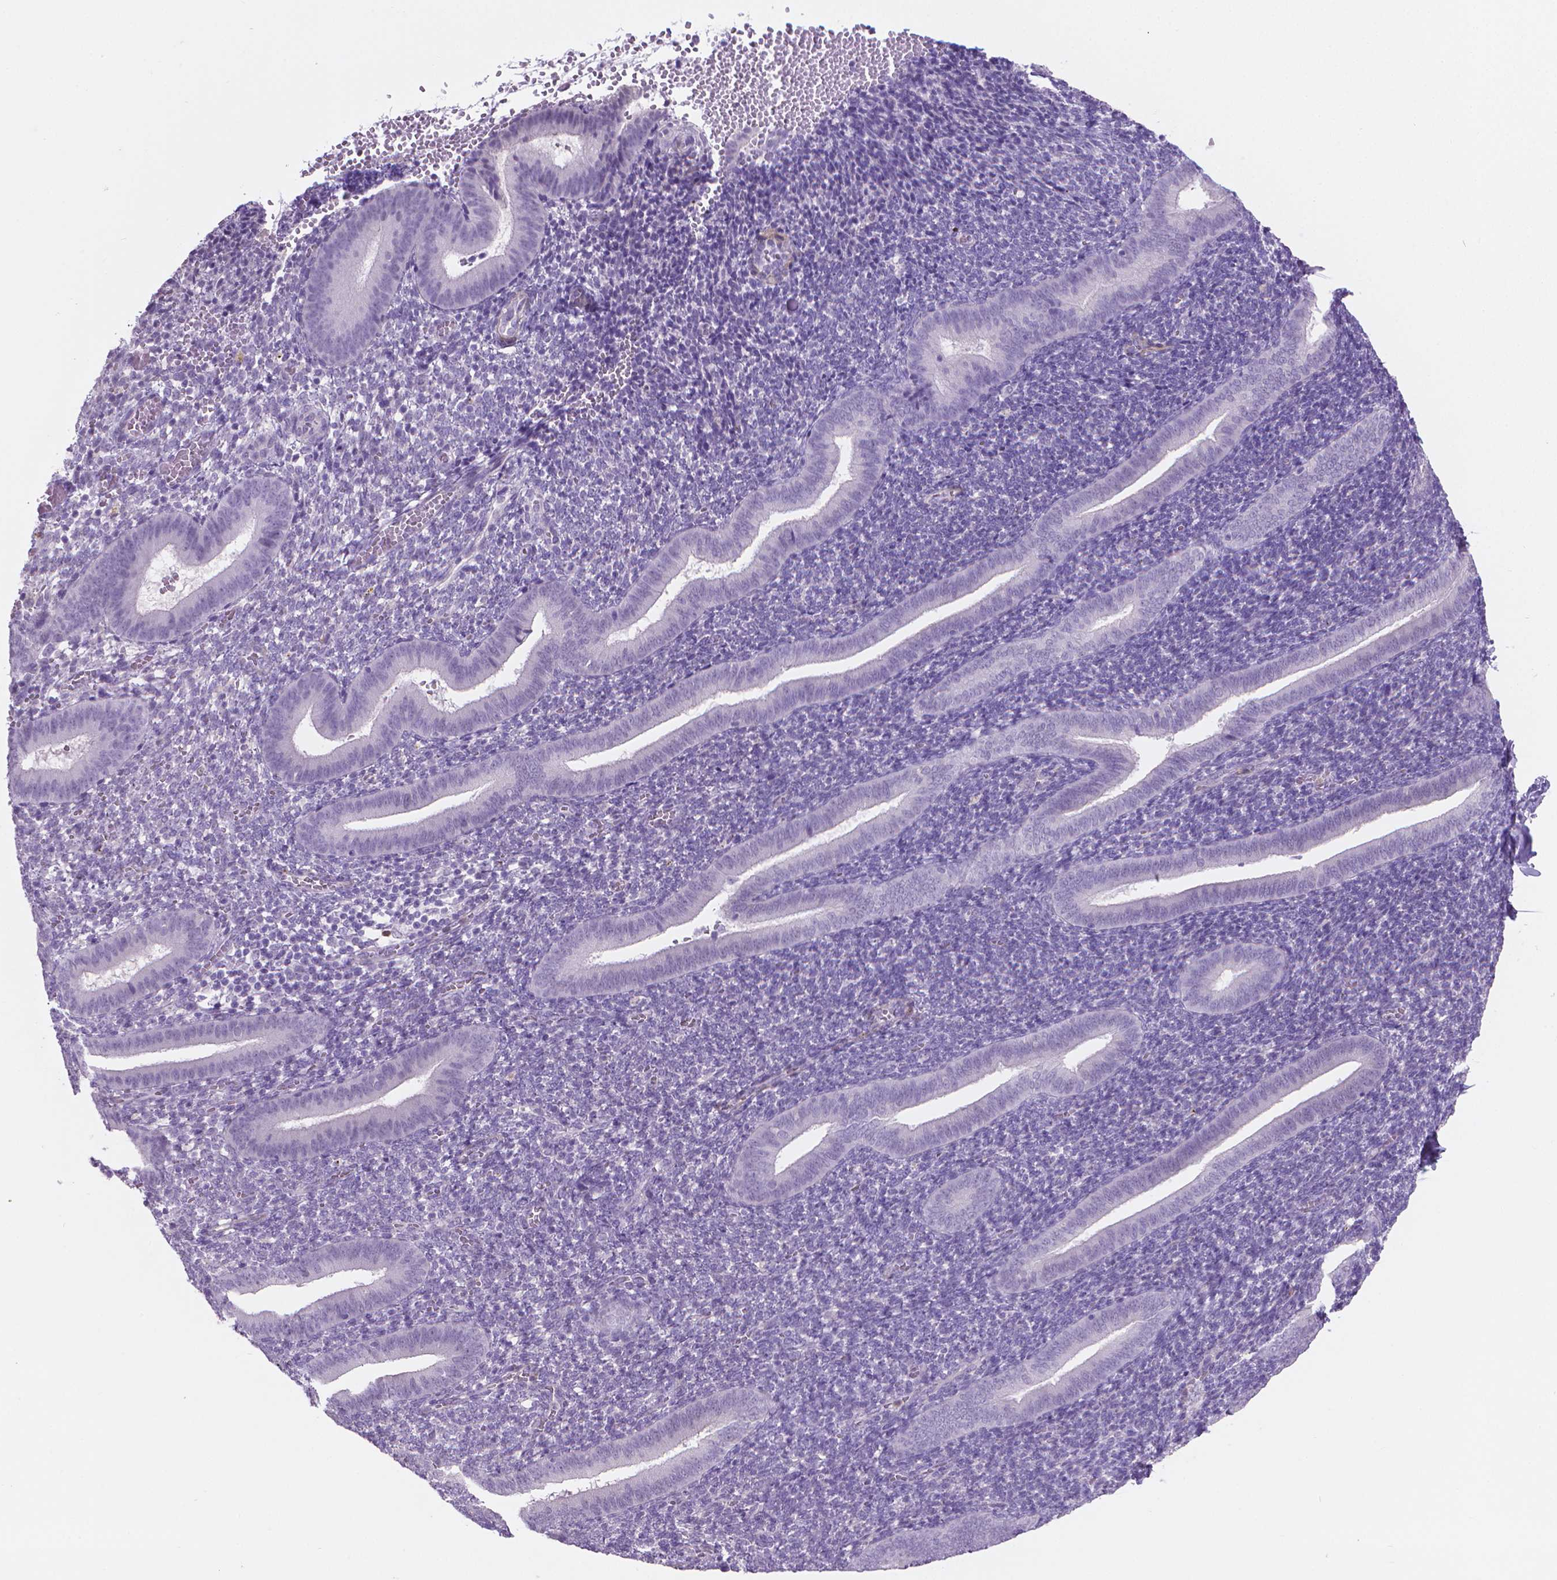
{"staining": {"intensity": "negative", "quantity": "none", "location": "none"}, "tissue": "endometrium", "cell_type": "Cells in endometrial stroma", "image_type": "normal", "snomed": [{"axis": "morphology", "description": "Normal tissue, NOS"}, {"axis": "topography", "description": "Endometrium"}], "caption": "DAB immunohistochemical staining of normal human endometrium displays no significant staining in cells in endometrial stroma.", "gene": "GSDMA", "patient": {"sex": "female", "age": 25}}